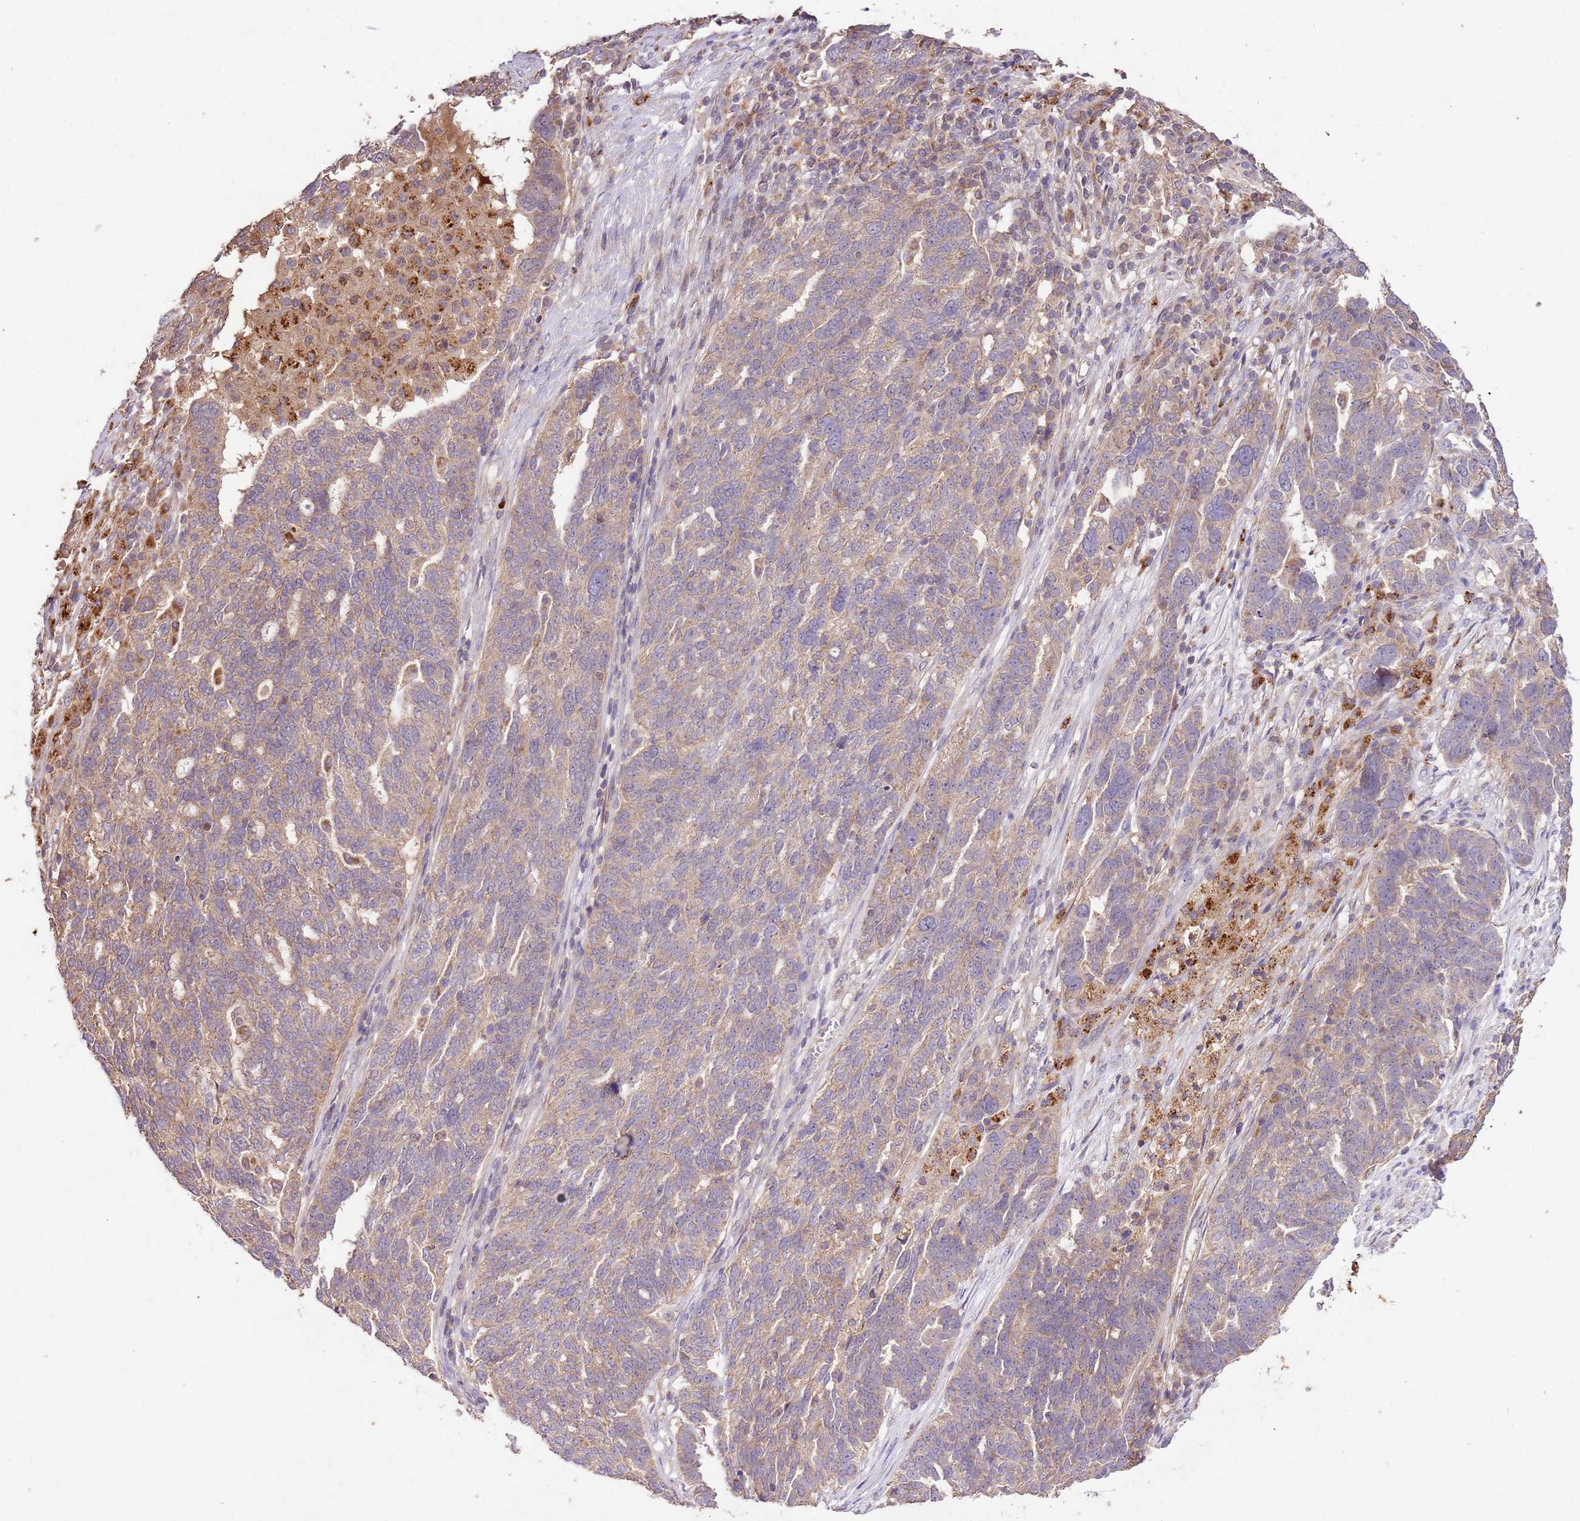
{"staining": {"intensity": "weak", "quantity": "25%-75%", "location": "cytoplasmic/membranous"}, "tissue": "ovarian cancer", "cell_type": "Tumor cells", "image_type": "cancer", "snomed": [{"axis": "morphology", "description": "Cystadenocarcinoma, serous, NOS"}, {"axis": "topography", "description": "Ovary"}], "caption": "Protein analysis of ovarian serous cystadenocarcinoma tissue demonstrates weak cytoplasmic/membranous staining in approximately 25%-75% of tumor cells.", "gene": "LRRC28", "patient": {"sex": "female", "age": 59}}